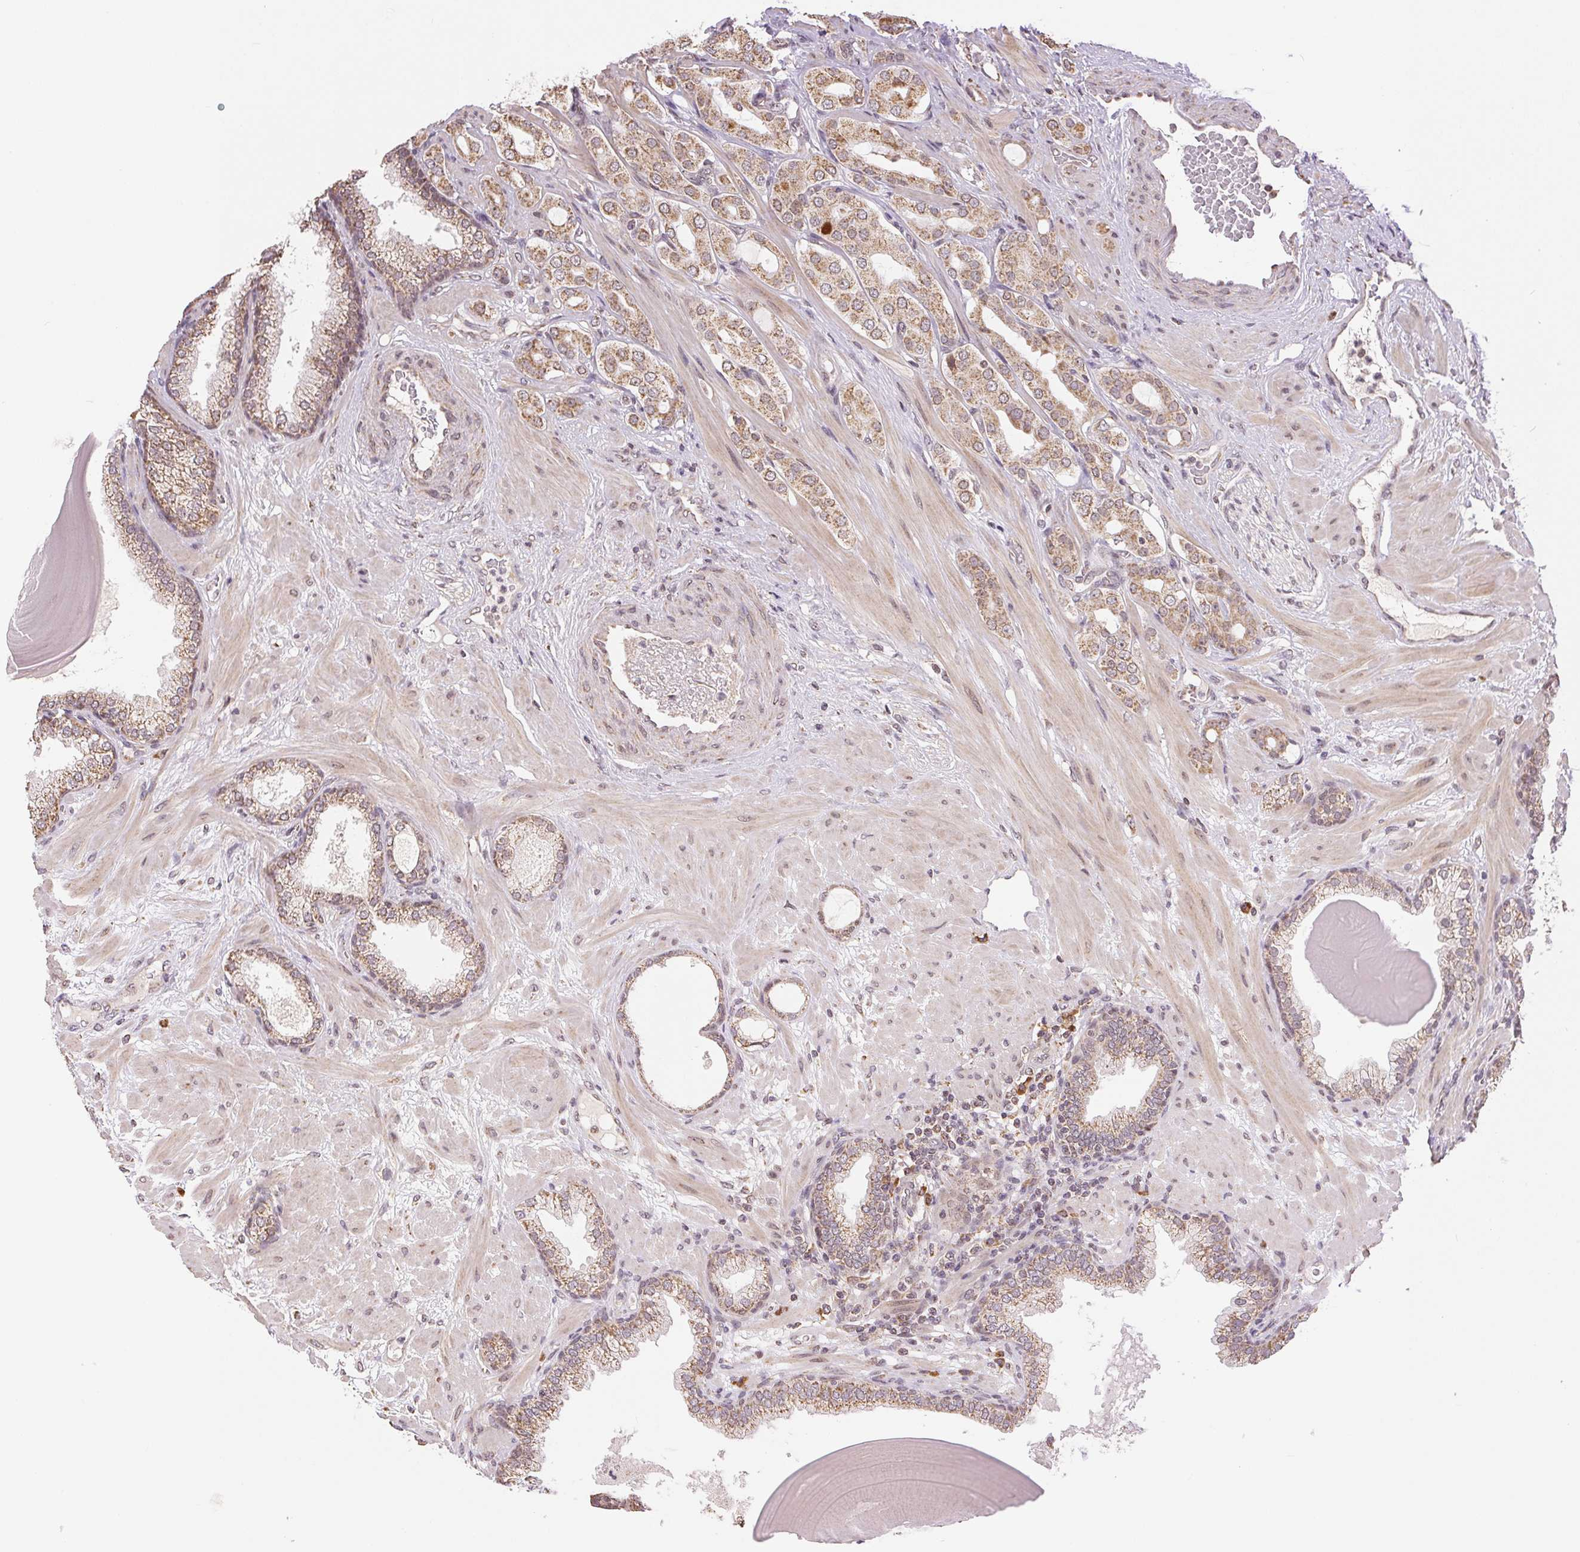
{"staining": {"intensity": "moderate", "quantity": ">75%", "location": "cytoplasmic/membranous"}, "tissue": "prostate cancer", "cell_type": "Tumor cells", "image_type": "cancer", "snomed": [{"axis": "morphology", "description": "Adenocarcinoma, Low grade"}, {"axis": "topography", "description": "Prostate"}], "caption": "Approximately >75% of tumor cells in human low-grade adenocarcinoma (prostate) exhibit moderate cytoplasmic/membranous protein staining as visualized by brown immunohistochemical staining.", "gene": "PIWIL4", "patient": {"sex": "male", "age": 57}}